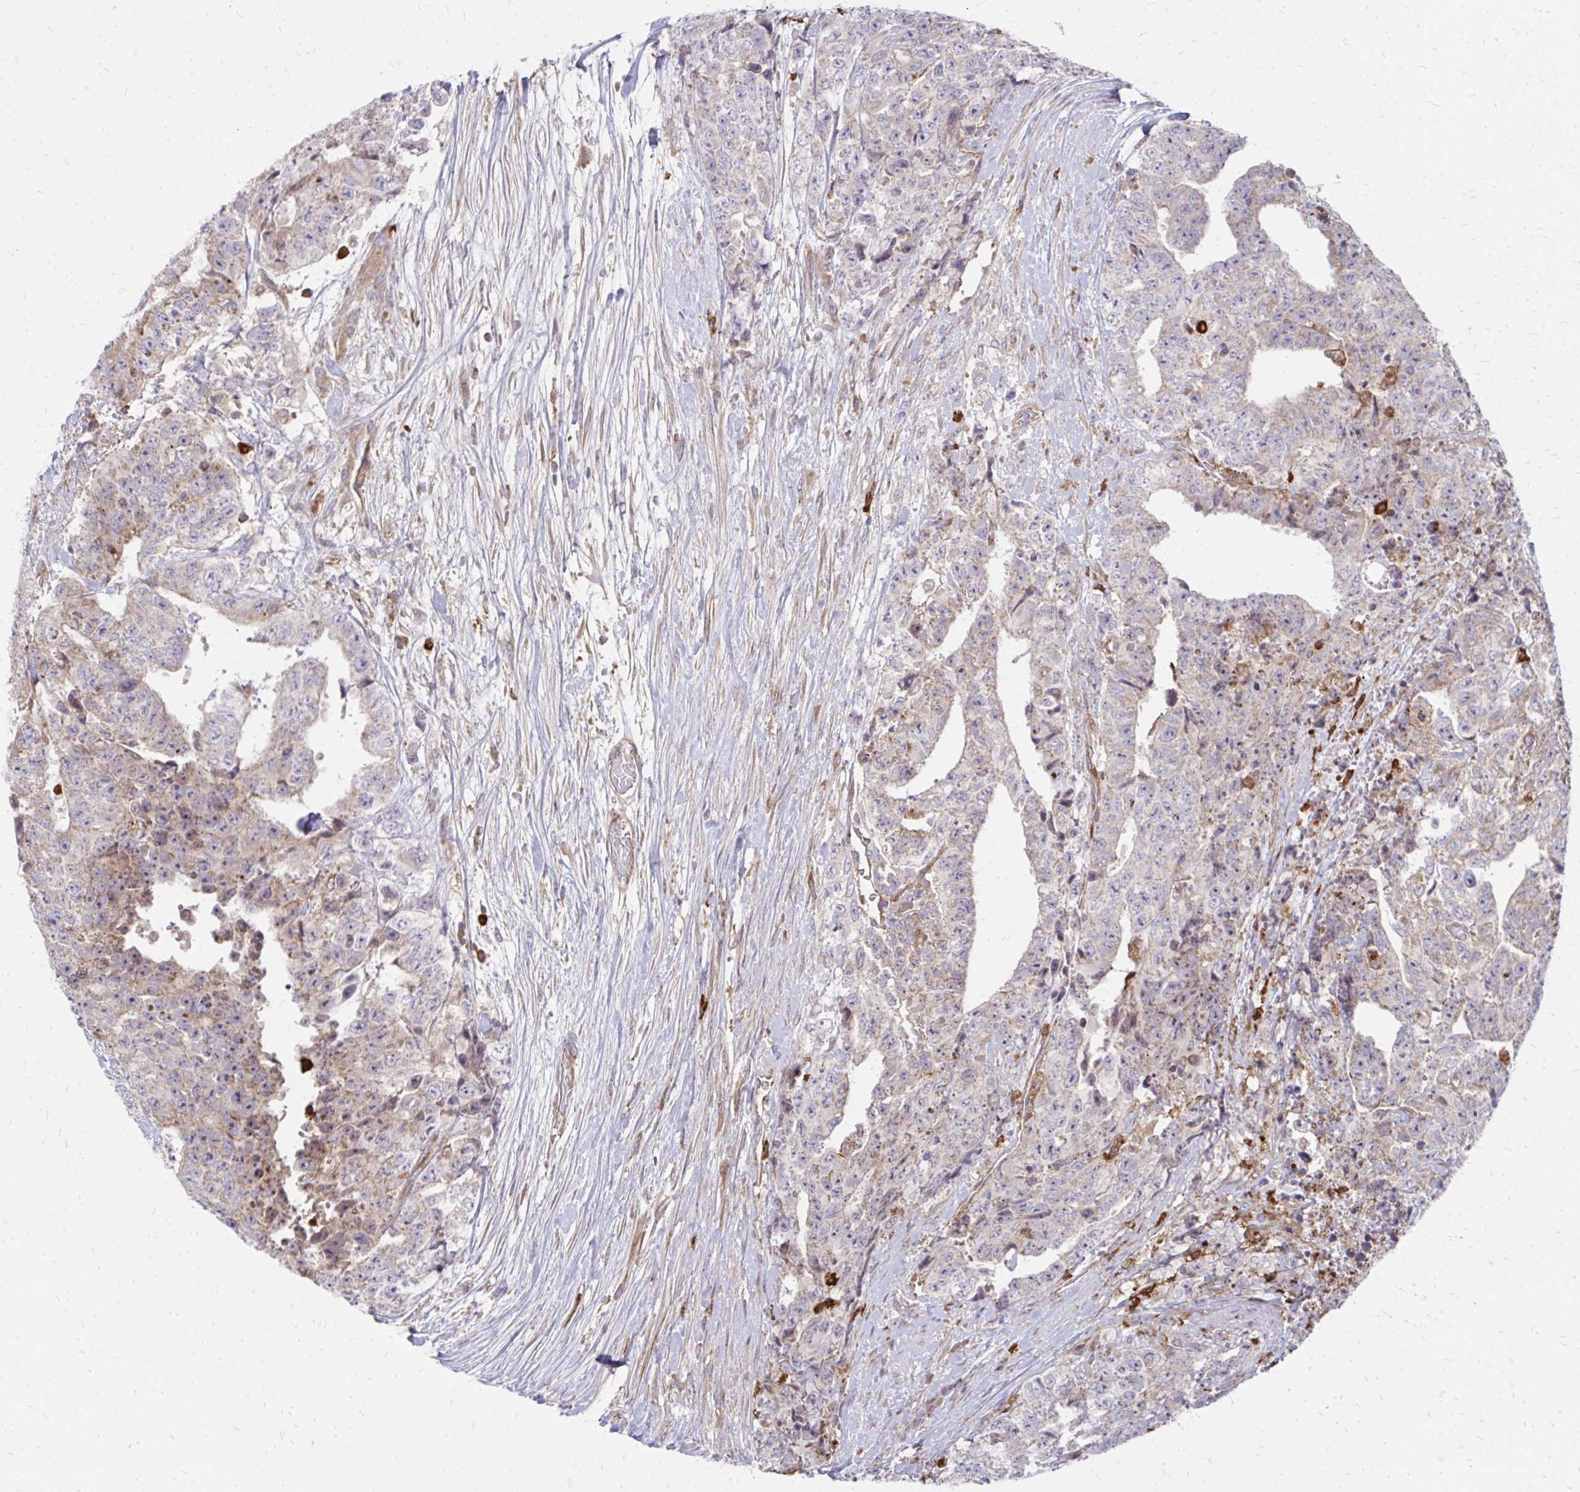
{"staining": {"intensity": "weak", "quantity": "25%-75%", "location": "cytoplasmic/membranous"}, "tissue": "testis cancer", "cell_type": "Tumor cells", "image_type": "cancer", "snomed": [{"axis": "morphology", "description": "Carcinoma, Embryonal, NOS"}, {"axis": "topography", "description": "Testis"}], "caption": "The micrograph exhibits a brown stain indicating the presence of a protein in the cytoplasmic/membranous of tumor cells in testis embryonal carcinoma. (Brightfield microscopy of DAB IHC at high magnification).", "gene": "ASAP1", "patient": {"sex": "male", "age": 24}}